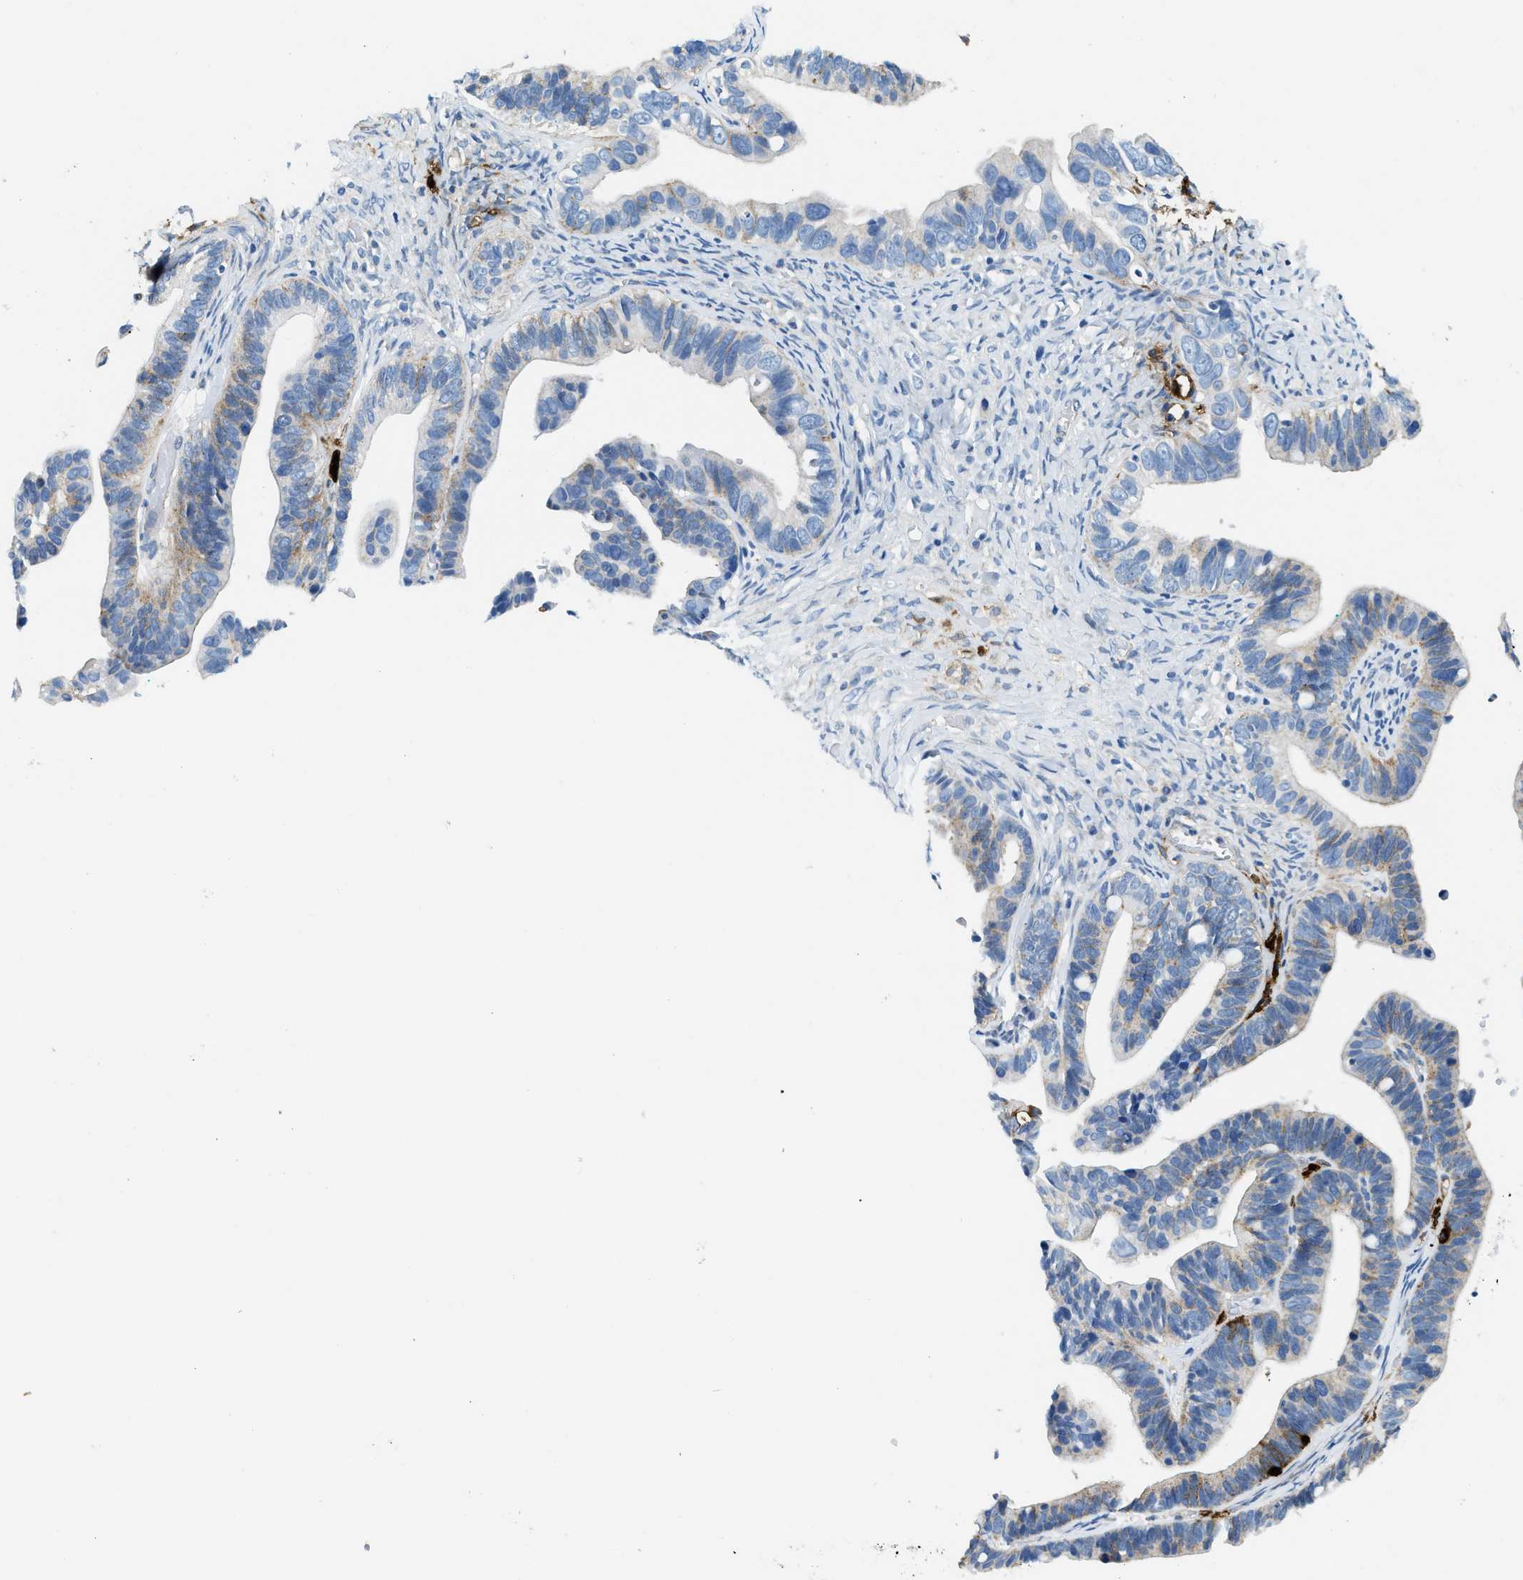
{"staining": {"intensity": "moderate", "quantity": "<25%", "location": "cytoplasmic/membranous"}, "tissue": "ovarian cancer", "cell_type": "Tumor cells", "image_type": "cancer", "snomed": [{"axis": "morphology", "description": "Cystadenocarcinoma, serous, NOS"}, {"axis": "topography", "description": "Ovary"}], "caption": "Serous cystadenocarcinoma (ovarian) tissue shows moderate cytoplasmic/membranous expression in approximately <25% of tumor cells", "gene": "TPSAB1", "patient": {"sex": "female", "age": 56}}